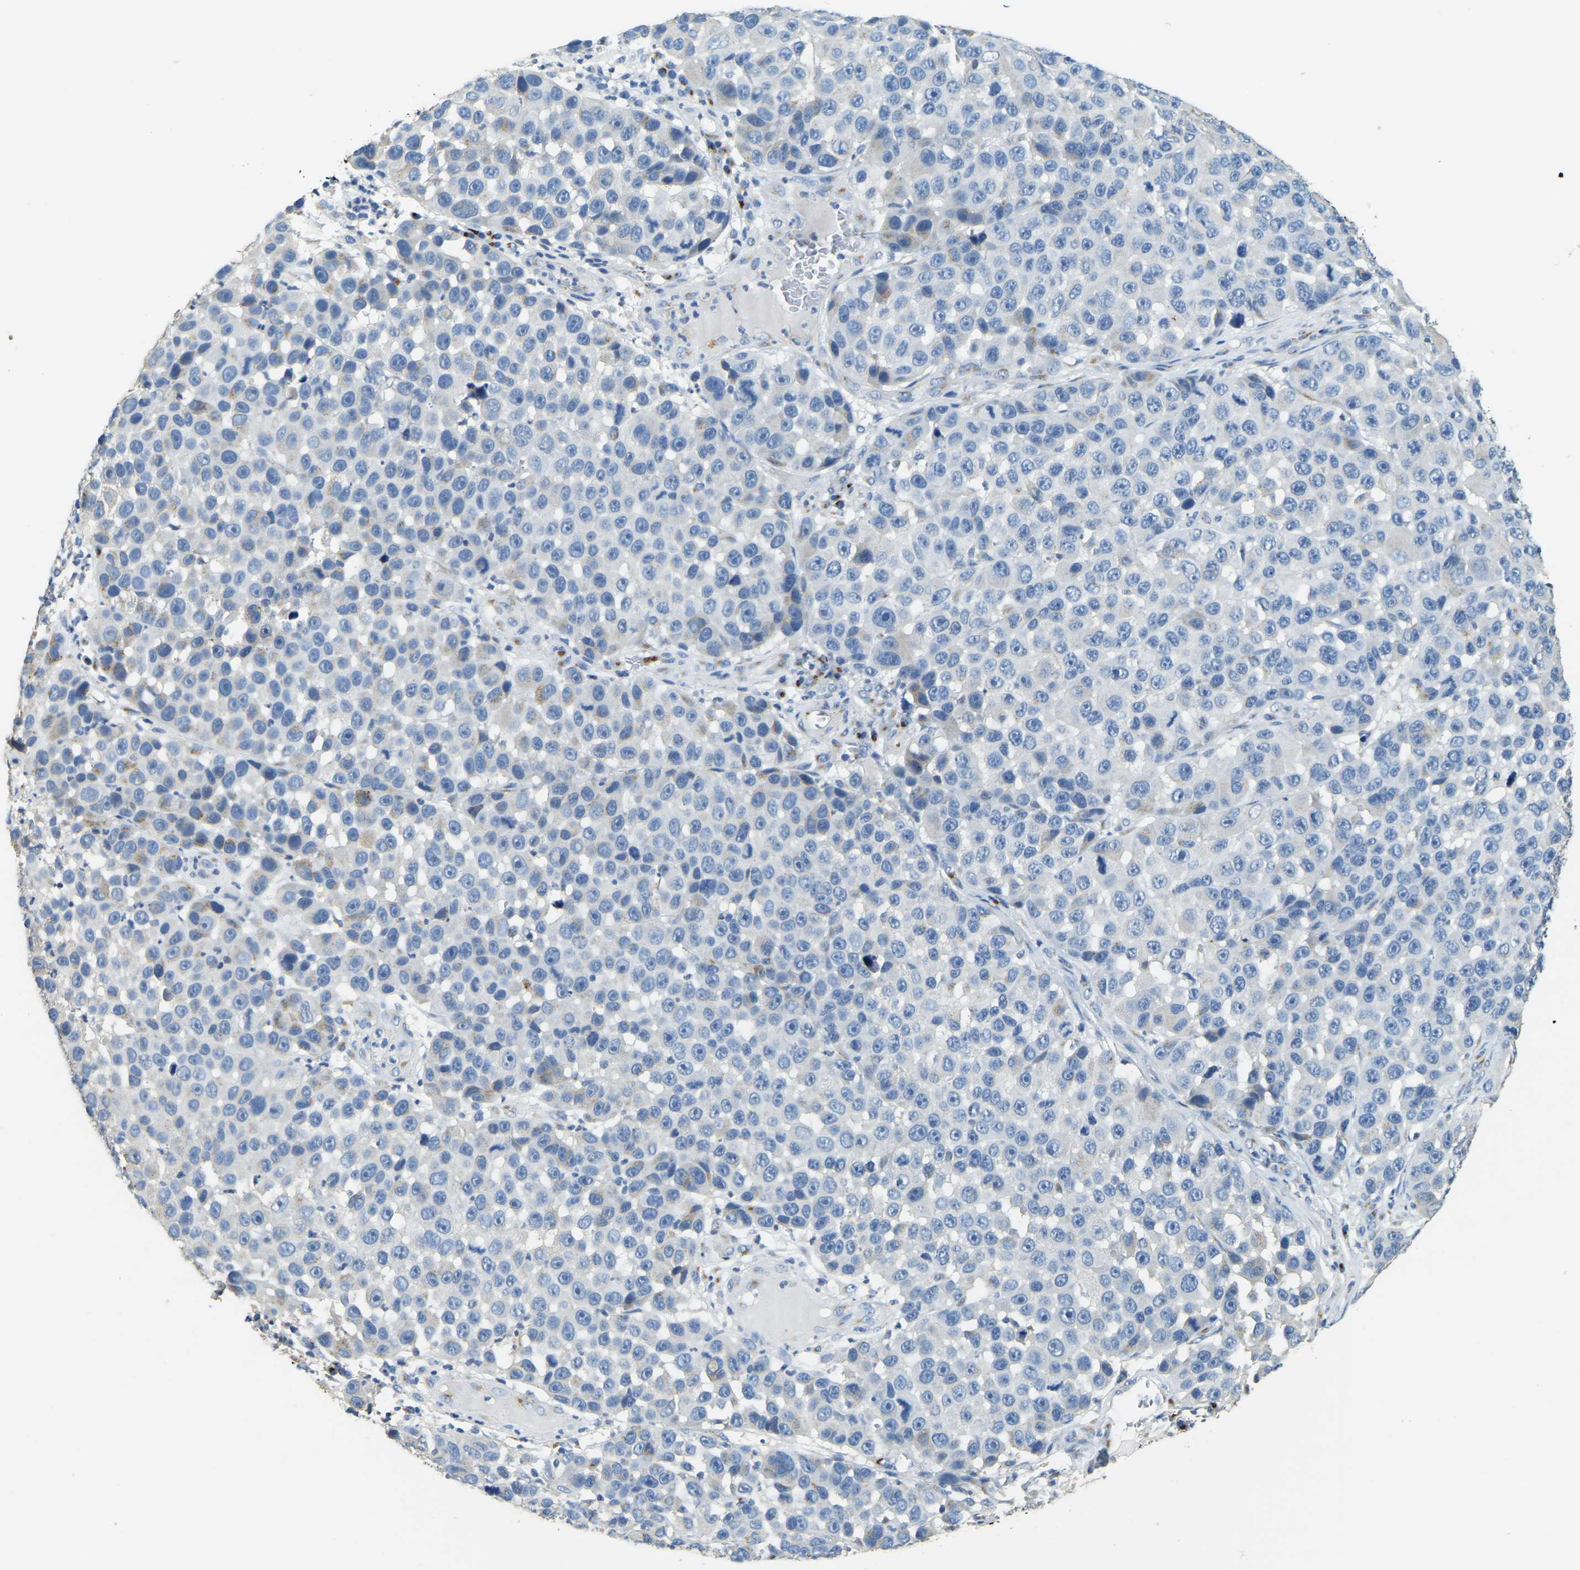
{"staining": {"intensity": "moderate", "quantity": "<25%", "location": "cytoplasmic/membranous"}, "tissue": "melanoma", "cell_type": "Tumor cells", "image_type": "cancer", "snomed": [{"axis": "morphology", "description": "Malignant melanoma, NOS"}, {"axis": "topography", "description": "Skin"}], "caption": "IHC micrograph of neoplastic tissue: human melanoma stained using immunohistochemistry demonstrates low levels of moderate protein expression localized specifically in the cytoplasmic/membranous of tumor cells, appearing as a cytoplasmic/membranous brown color.", "gene": "FAM174A", "patient": {"sex": "male", "age": 53}}